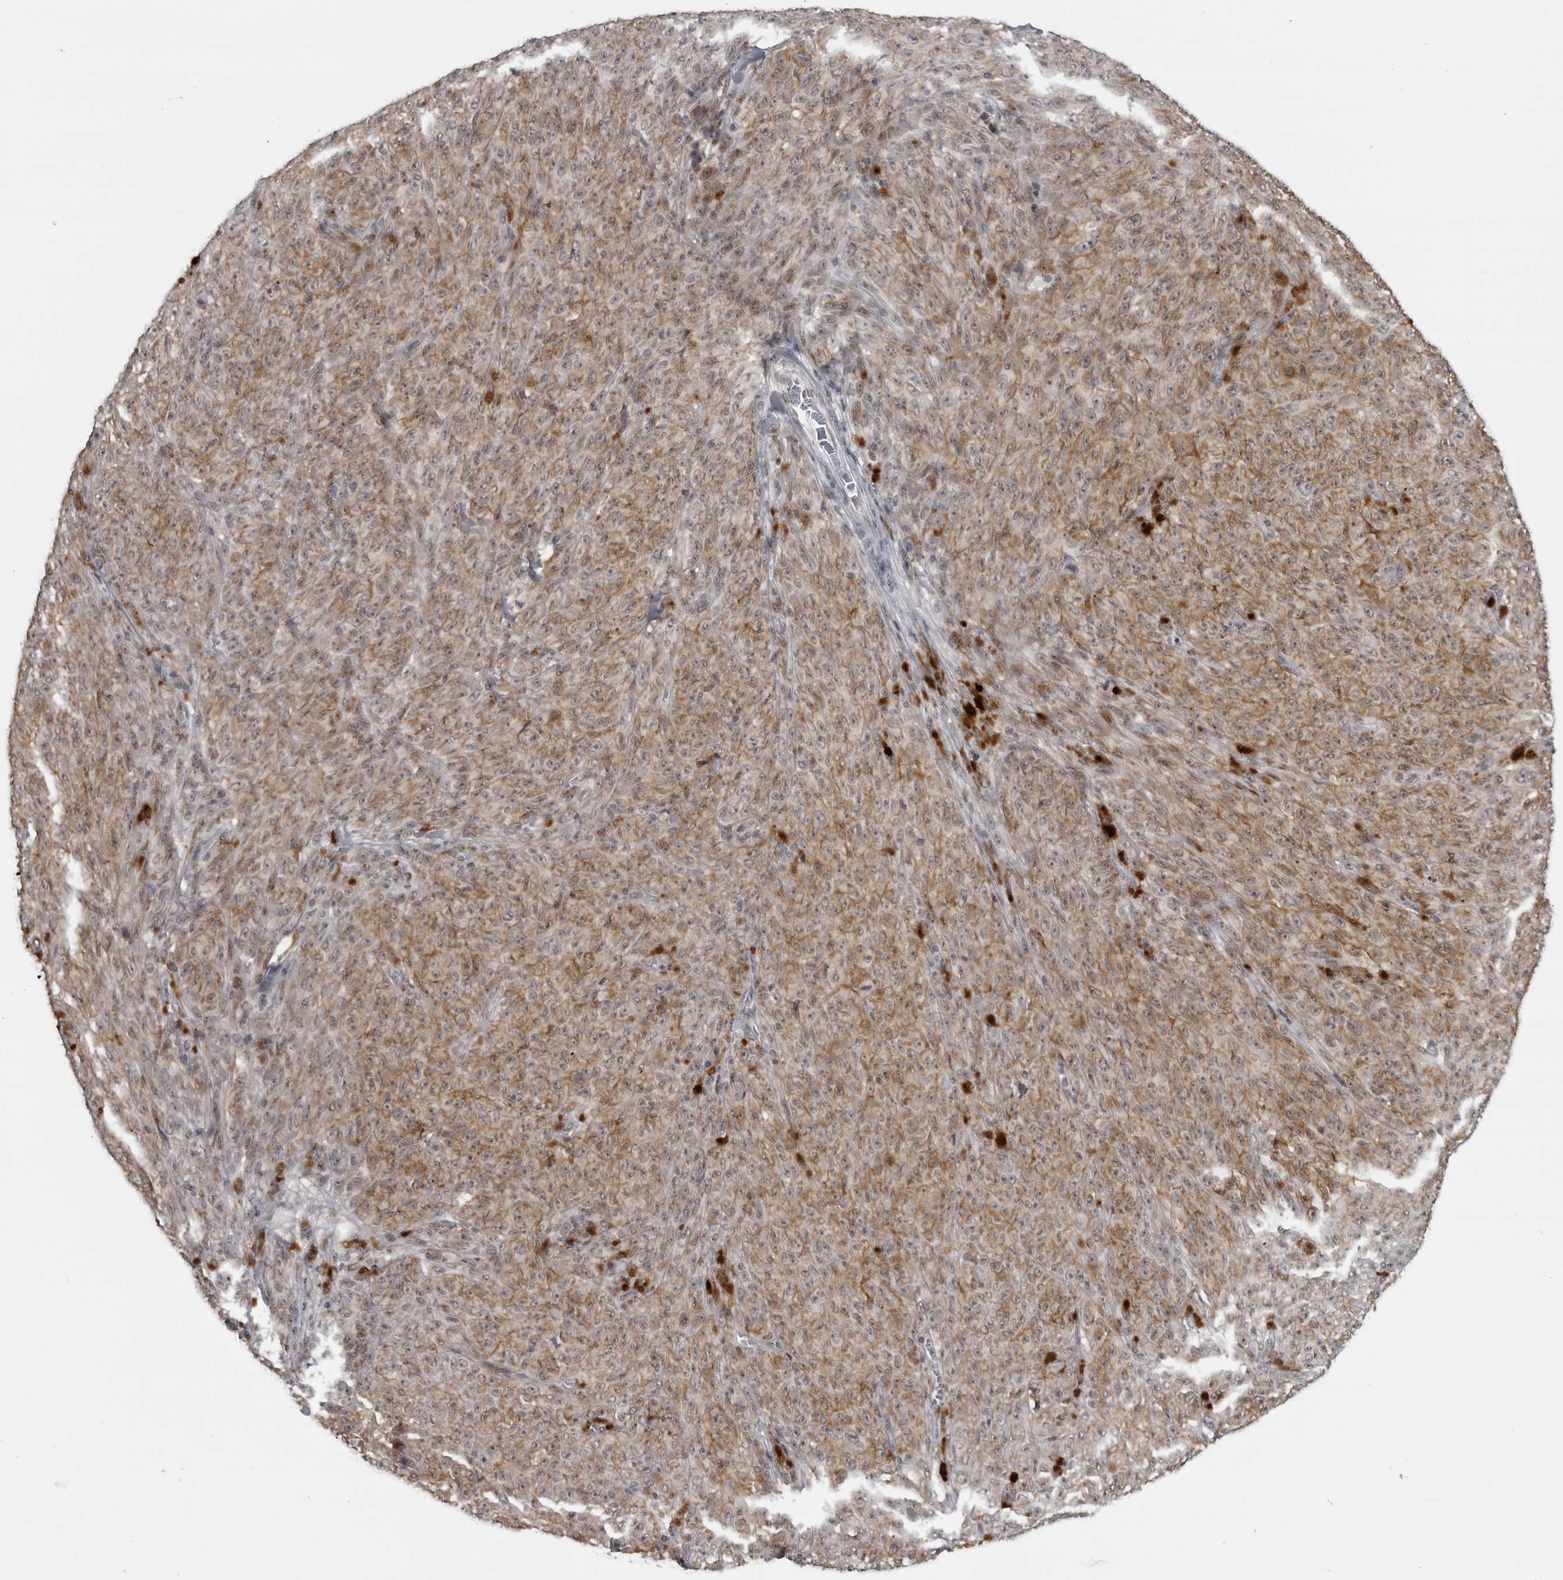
{"staining": {"intensity": "moderate", "quantity": ">75%", "location": "cytoplasmic/membranous,nuclear"}, "tissue": "melanoma", "cell_type": "Tumor cells", "image_type": "cancer", "snomed": [{"axis": "morphology", "description": "Malignant melanoma, NOS"}, {"axis": "topography", "description": "Skin"}], "caption": "The image reveals a brown stain indicating the presence of a protein in the cytoplasmic/membranous and nuclear of tumor cells in melanoma.", "gene": "C8orf58", "patient": {"sex": "female", "age": 82}}